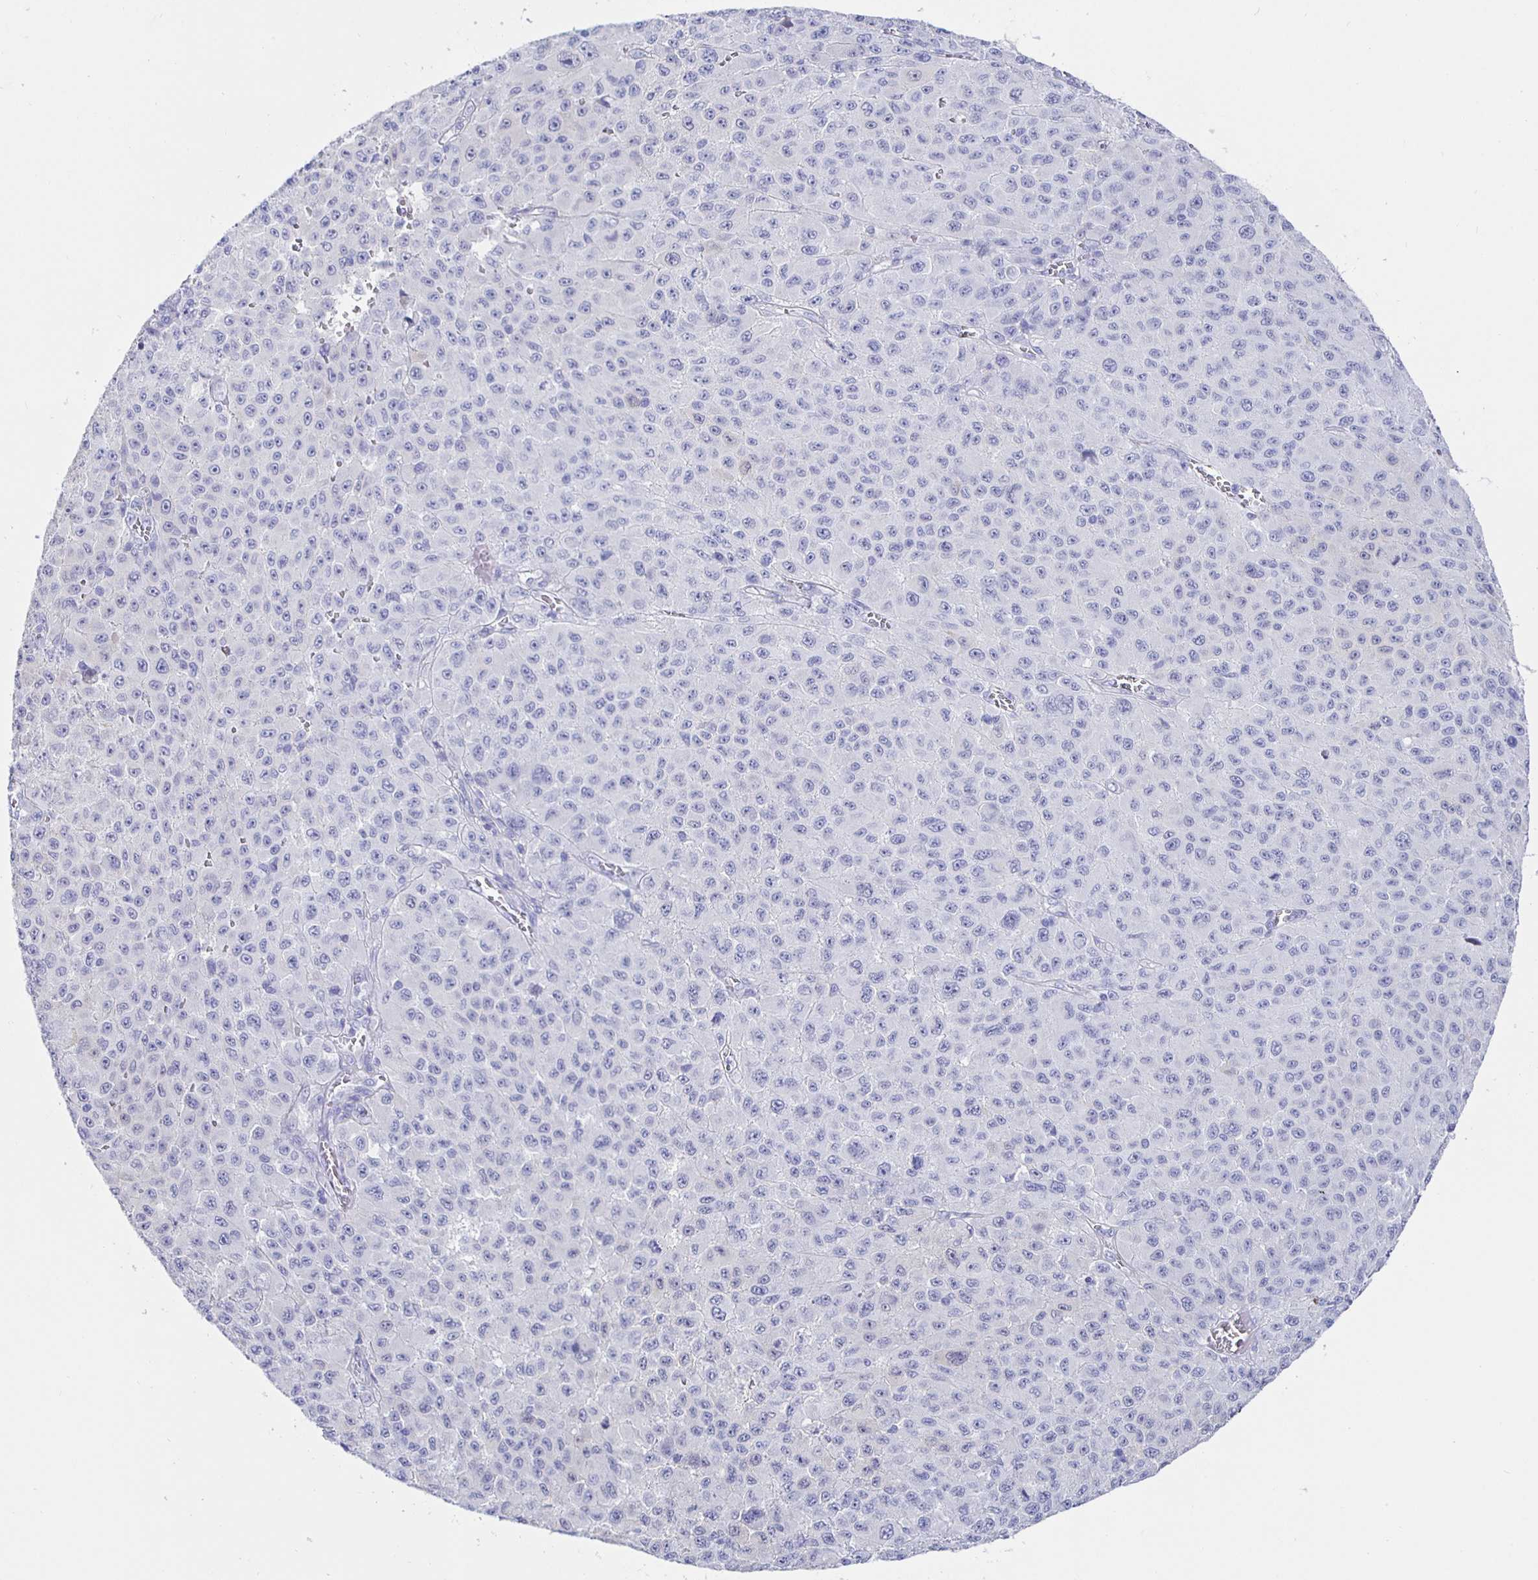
{"staining": {"intensity": "negative", "quantity": "none", "location": "none"}, "tissue": "melanoma", "cell_type": "Tumor cells", "image_type": "cancer", "snomed": [{"axis": "morphology", "description": "Malignant melanoma, NOS"}, {"axis": "topography", "description": "Skin"}], "caption": "IHC micrograph of neoplastic tissue: human malignant melanoma stained with DAB demonstrates no significant protein staining in tumor cells.", "gene": "HSPA4L", "patient": {"sex": "male", "age": 73}}